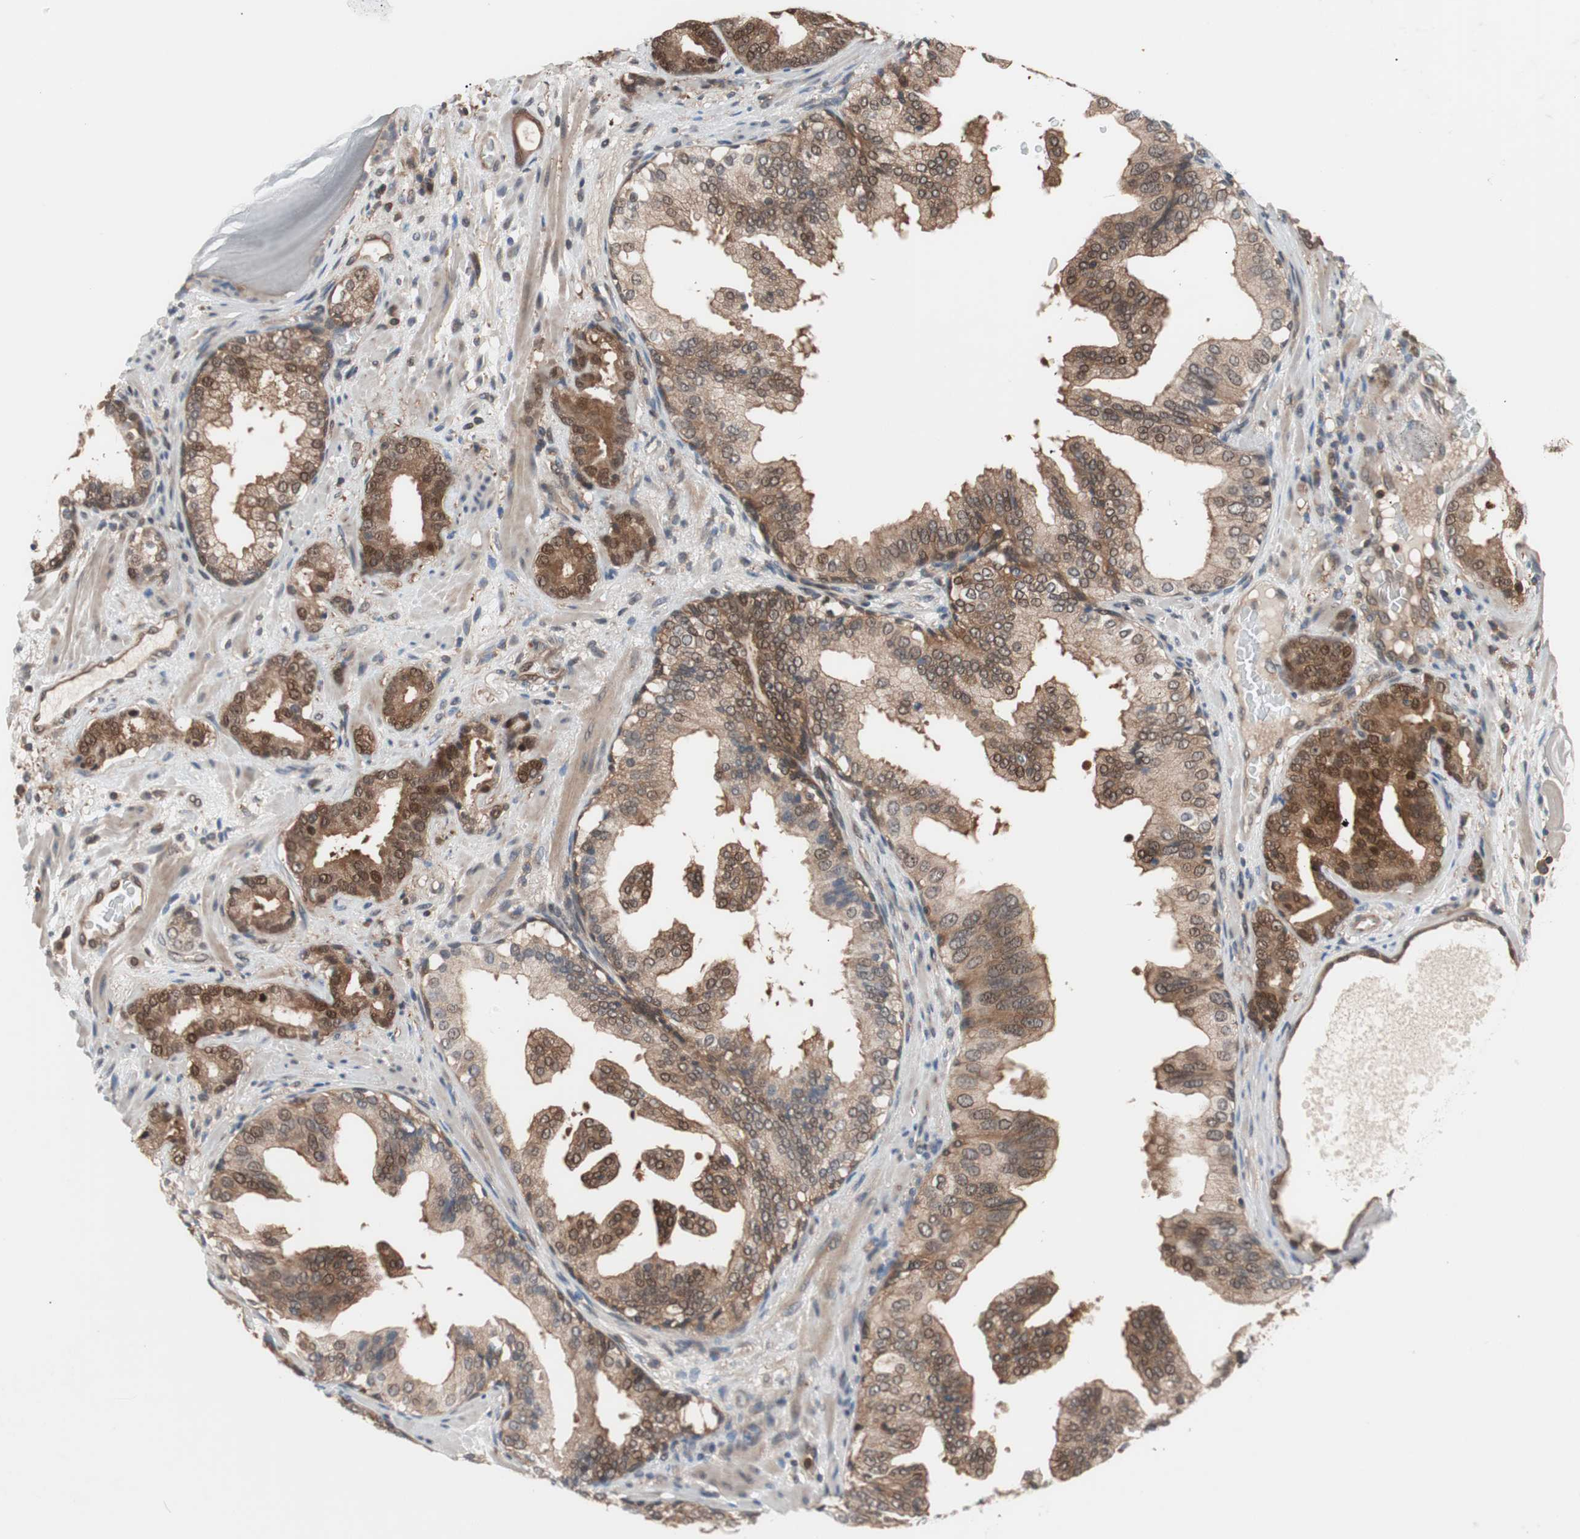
{"staining": {"intensity": "strong", "quantity": "25%-75%", "location": "cytoplasmic/membranous"}, "tissue": "prostate cancer", "cell_type": "Tumor cells", "image_type": "cancer", "snomed": [{"axis": "morphology", "description": "Adenocarcinoma, Low grade"}, {"axis": "topography", "description": "Prostate"}], "caption": "Immunohistochemistry (IHC) micrograph of neoplastic tissue: prostate cancer (low-grade adenocarcinoma) stained using immunohistochemistry exhibits high levels of strong protein expression localized specifically in the cytoplasmic/membranous of tumor cells, appearing as a cytoplasmic/membranous brown color.", "gene": "GALT", "patient": {"sex": "male", "age": 63}}